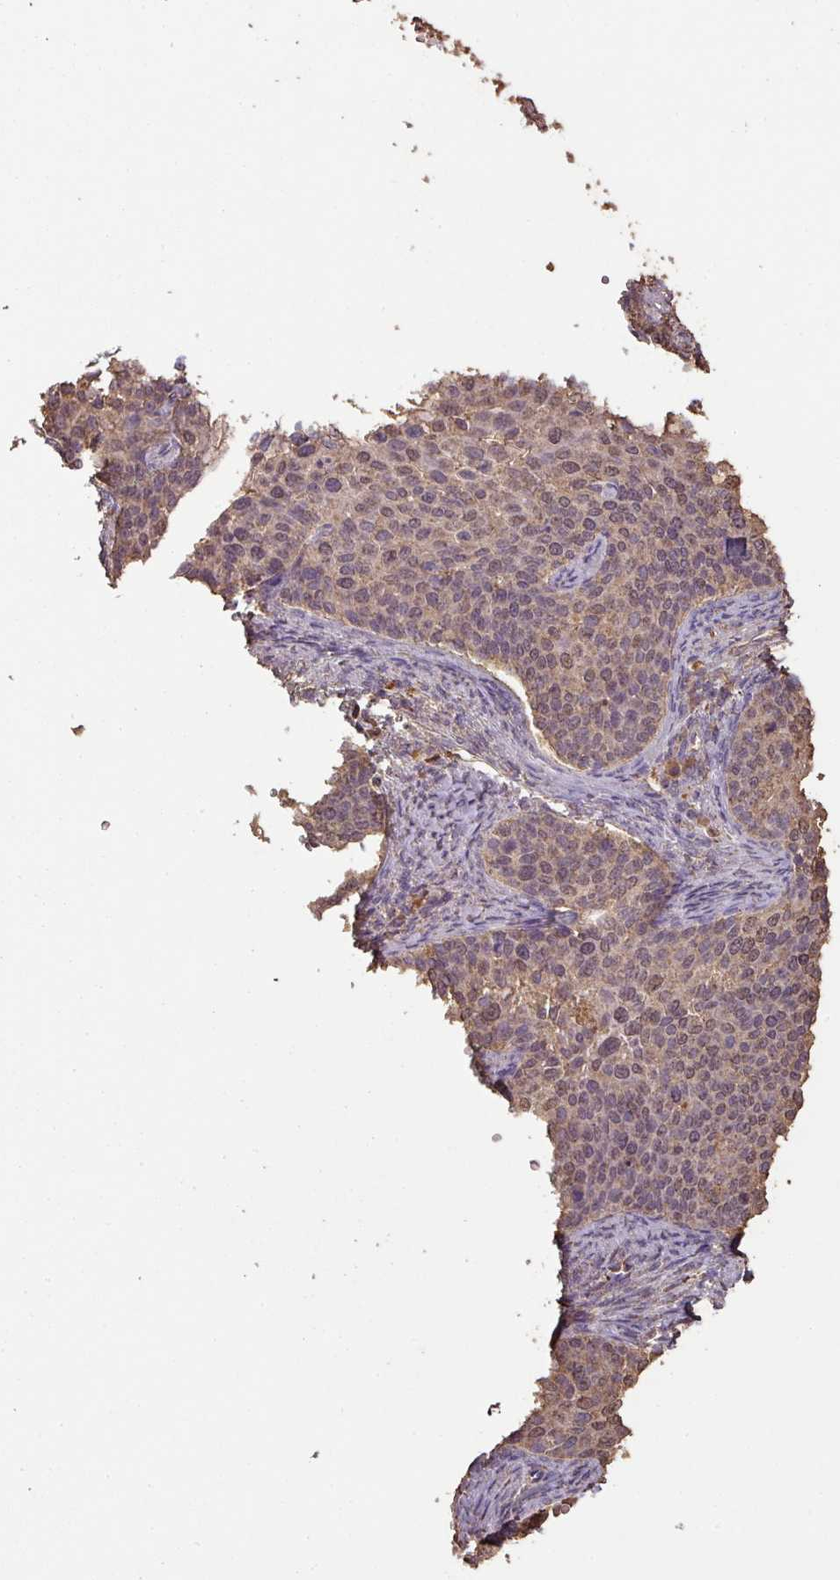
{"staining": {"intensity": "weak", "quantity": ">75%", "location": "cytoplasmic/membranous,nuclear"}, "tissue": "cervical cancer", "cell_type": "Tumor cells", "image_type": "cancer", "snomed": [{"axis": "morphology", "description": "Squamous cell carcinoma, NOS"}, {"axis": "topography", "description": "Cervix"}], "caption": "Cervical cancer stained with DAB immunohistochemistry (IHC) exhibits low levels of weak cytoplasmic/membranous and nuclear staining in about >75% of tumor cells.", "gene": "ATAT1", "patient": {"sex": "female", "age": 44}}